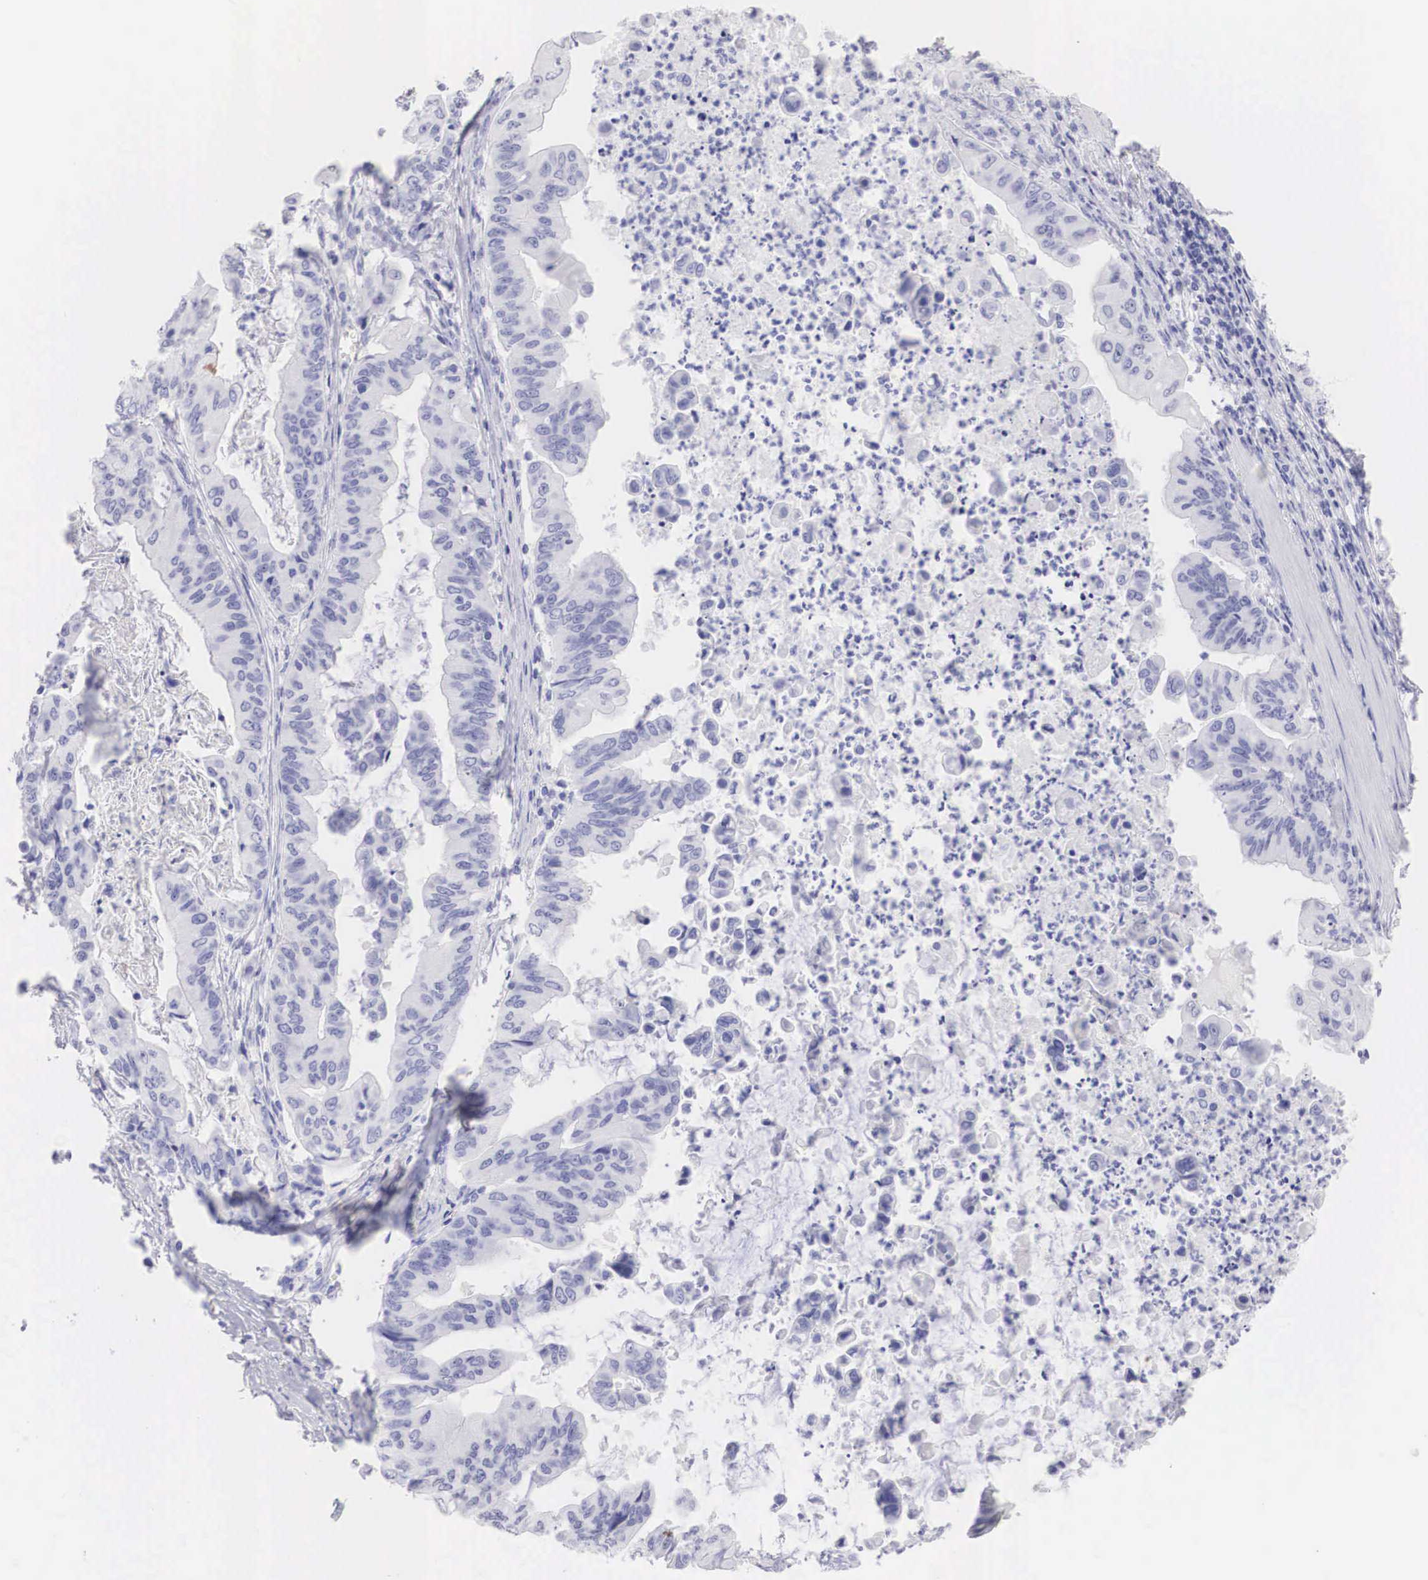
{"staining": {"intensity": "negative", "quantity": "none", "location": "none"}, "tissue": "stomach cancer", "cell_type": "Tumor cells", "image_type": "cancer", "snomed": [{"axis": "morphology", "description": "Adenocarcinoma, NOS"}, {"axis": "topography", "description": "Stomach, upper"}], "caption": "Tumor cells are negative for protein expression in human adenocarcinoma (stomach).", "gene": "TYR", "patient": {"sex": "male", "age": 80}}